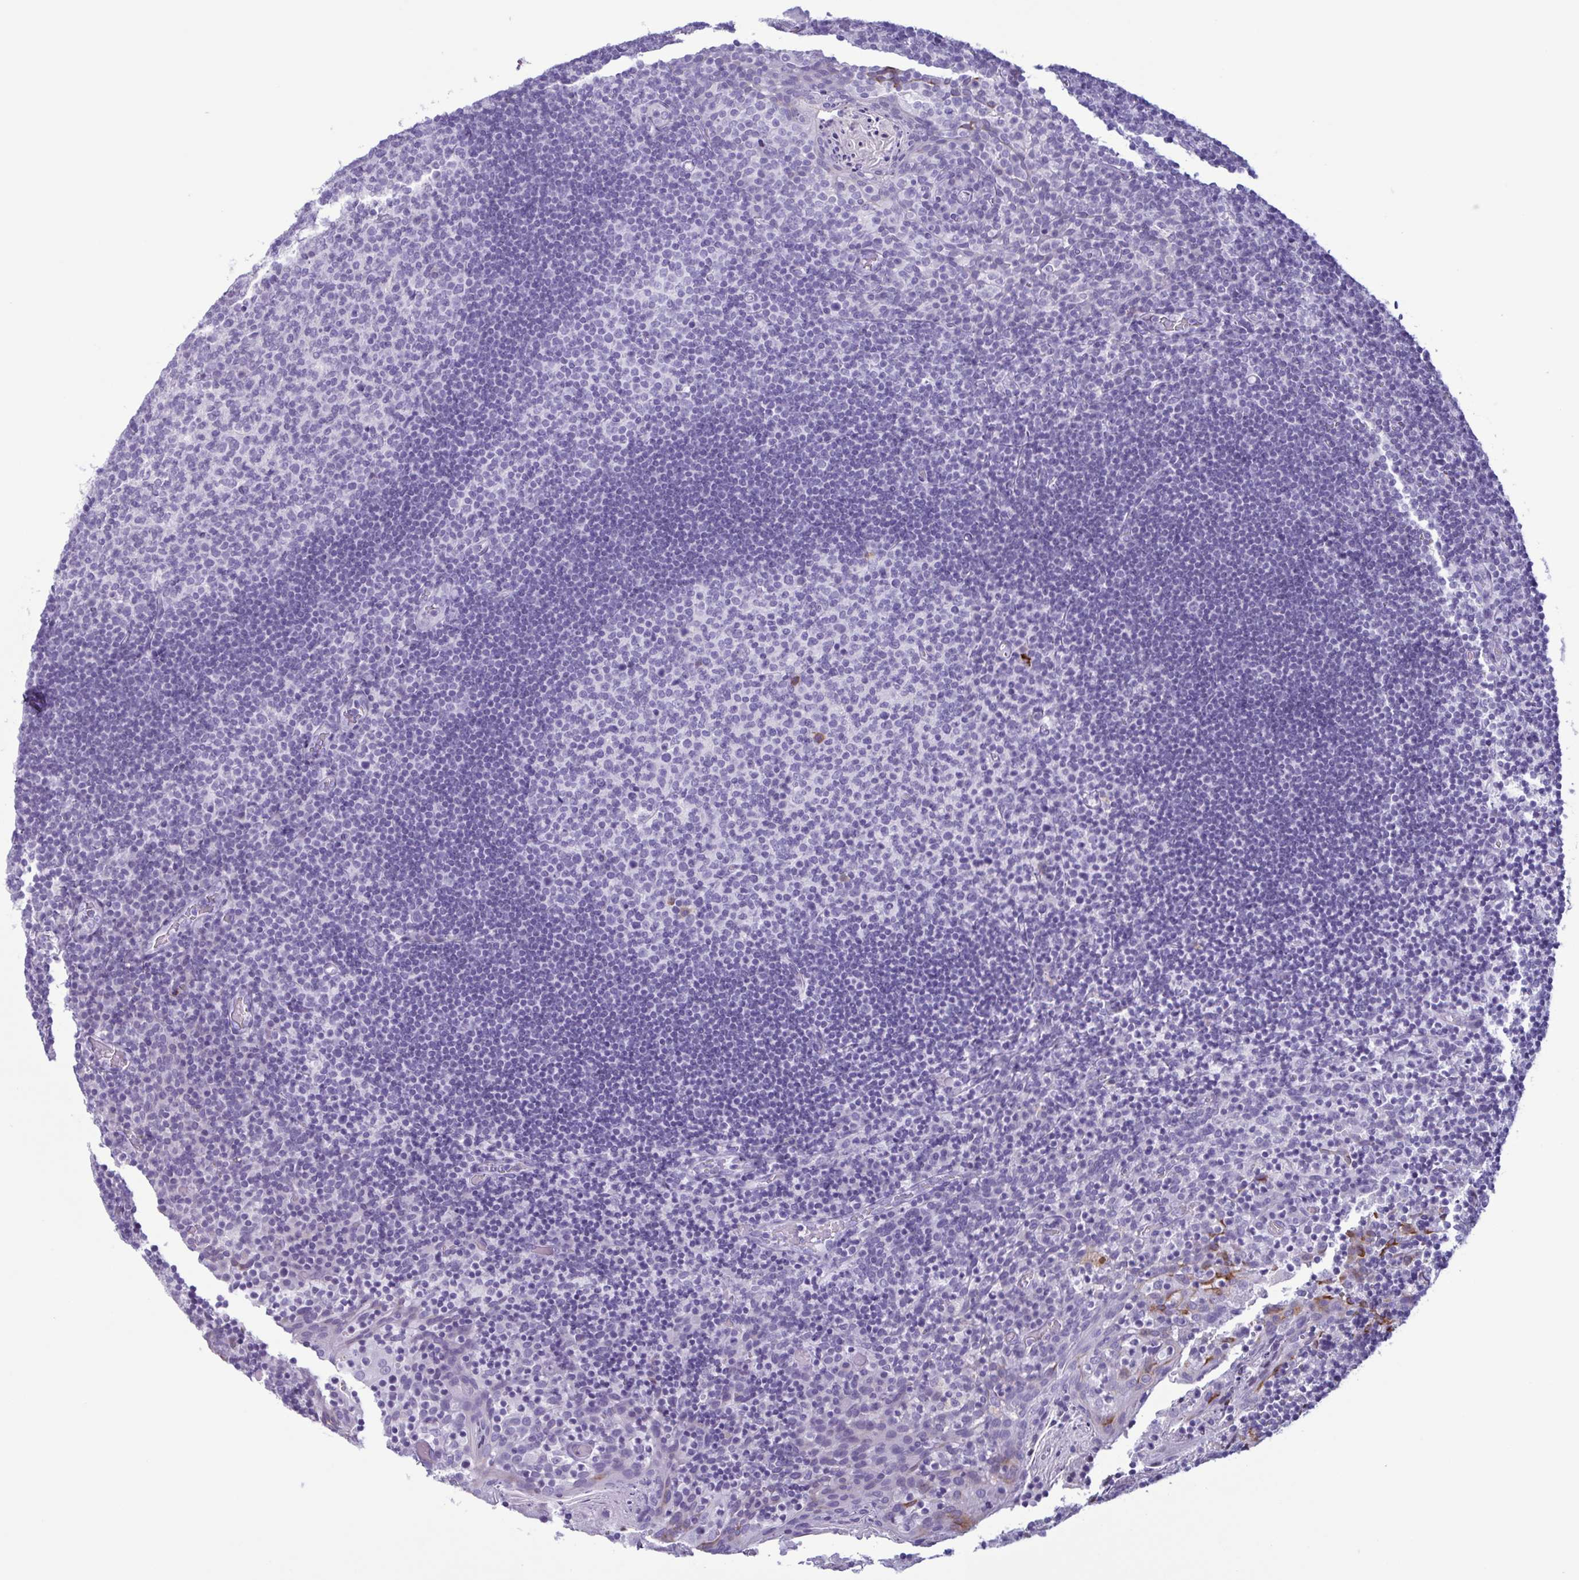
{"staining": {"intensity": "moderate", "quantity": "<25%", "location": "cytoplasmic/membranous"}, "tissue": "tonsil", "cell_type": "Germinal center cells", "image_type": "normal", "snomed": [{"axis": "morphology", "description": "Normal tissue, NOS"}, {"axis": "topography", "description": "Tonsil"}], "caption": "Tonsil was stained to show a protein in brown. There is low levels of moderate cytoplasmic/membranous staining in approximately <25% of germinal center cells. (Brightfield microscopy of DAB IHC at high magnification).", "gene": "LTF", "patient": {"sex": "female", "age": 10}}